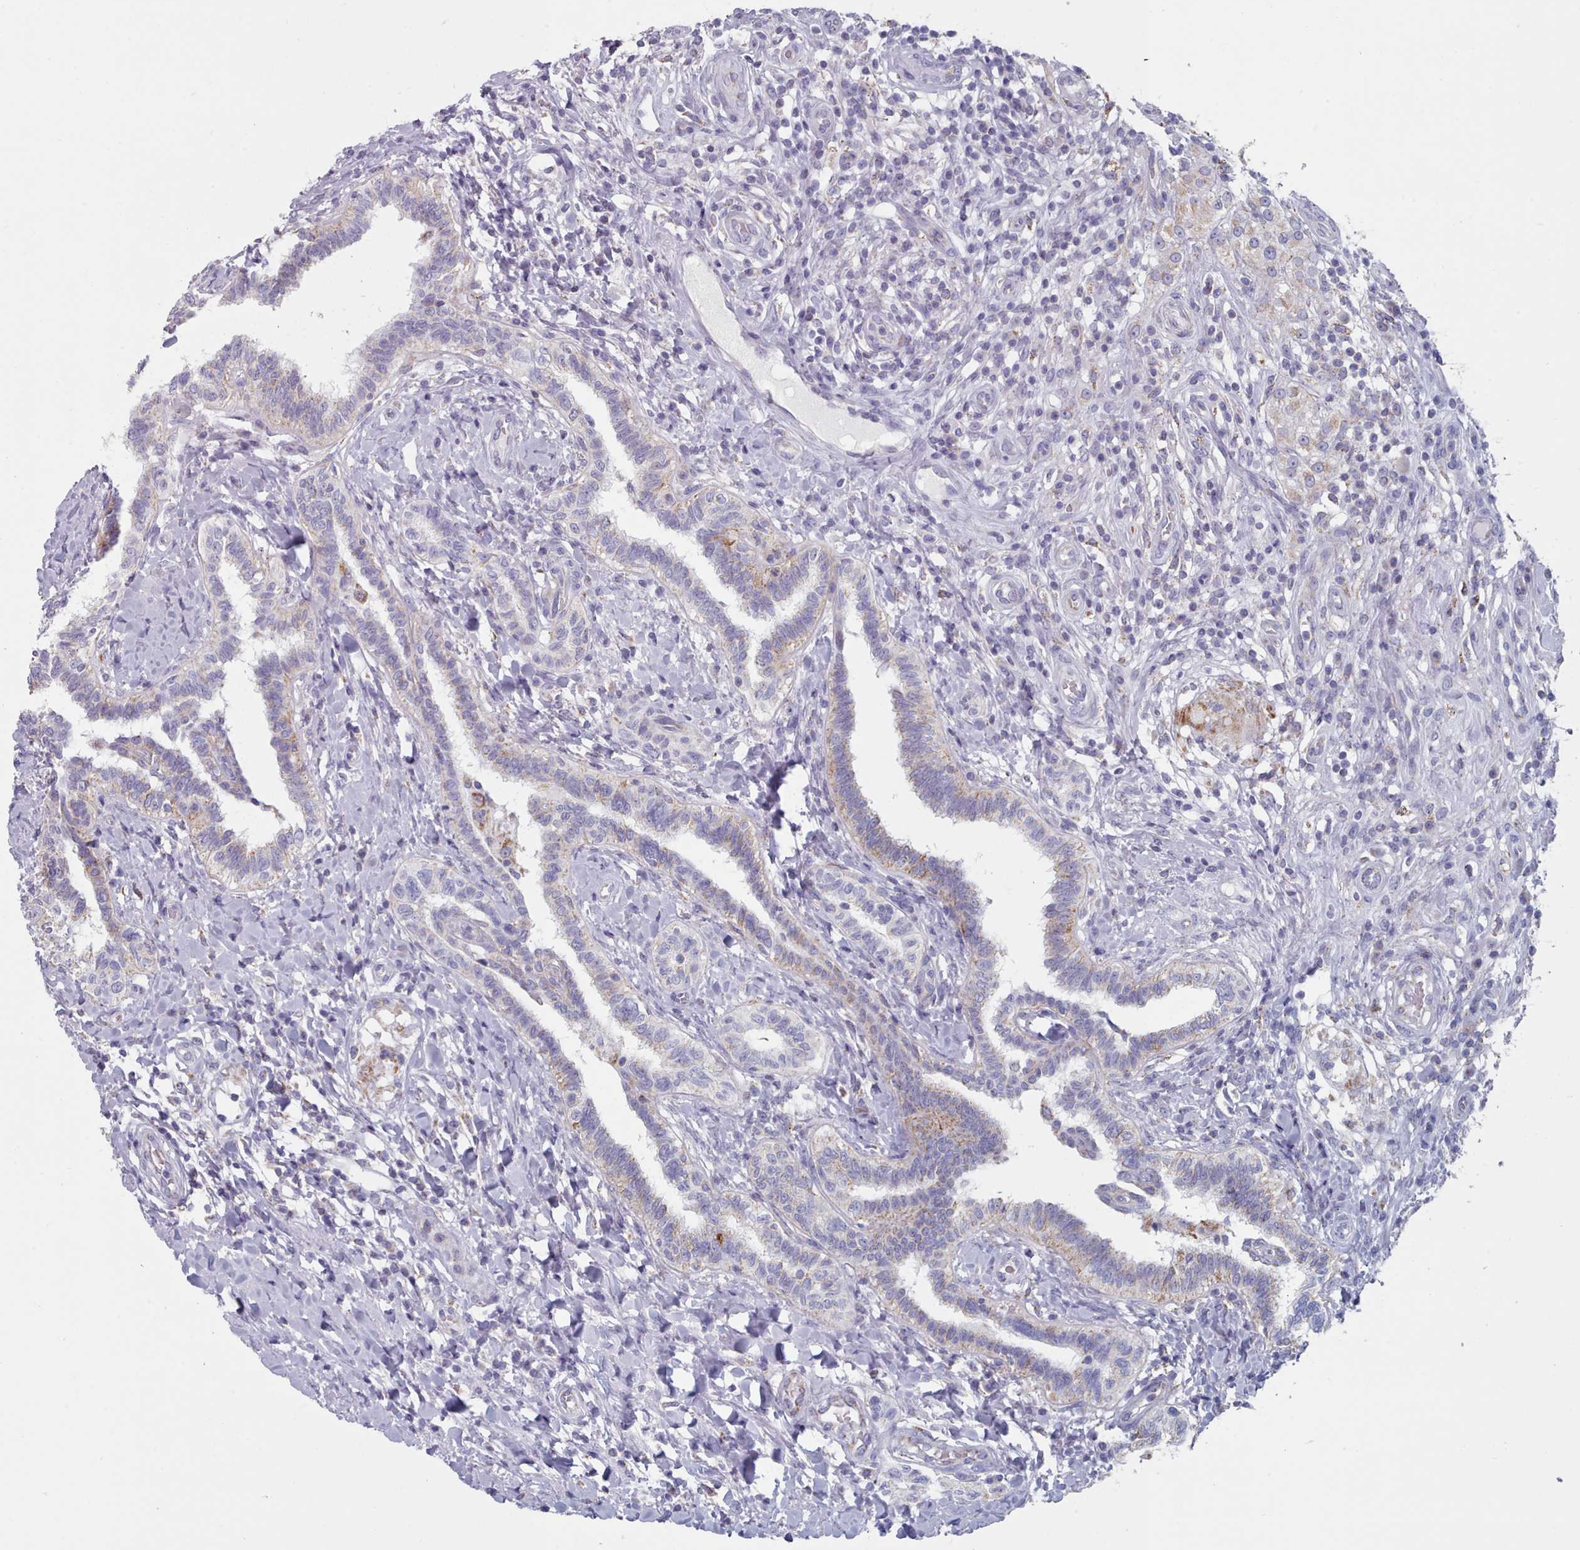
{"staining": {"intensity": "weak", "quantity": "<25%", "location": "cytoplasmic/membranous"}, "tissue": "testis cancer", "cell_type": "Tumor cells", "image_type": "cancer", "snomed": [{"axis": "morphology", "description": "Seminoma, NOS"}, {"axis": "topography", "description": "Testis"}], "caption": "IHC of human testis cancer (seminoma) displays no expression in tumor cells. (Brightfield microscopy of DAB immunohistochemistry at high magnification).", "gene": "FAM170B", "patient": {"sex": "male", "age": 49}}